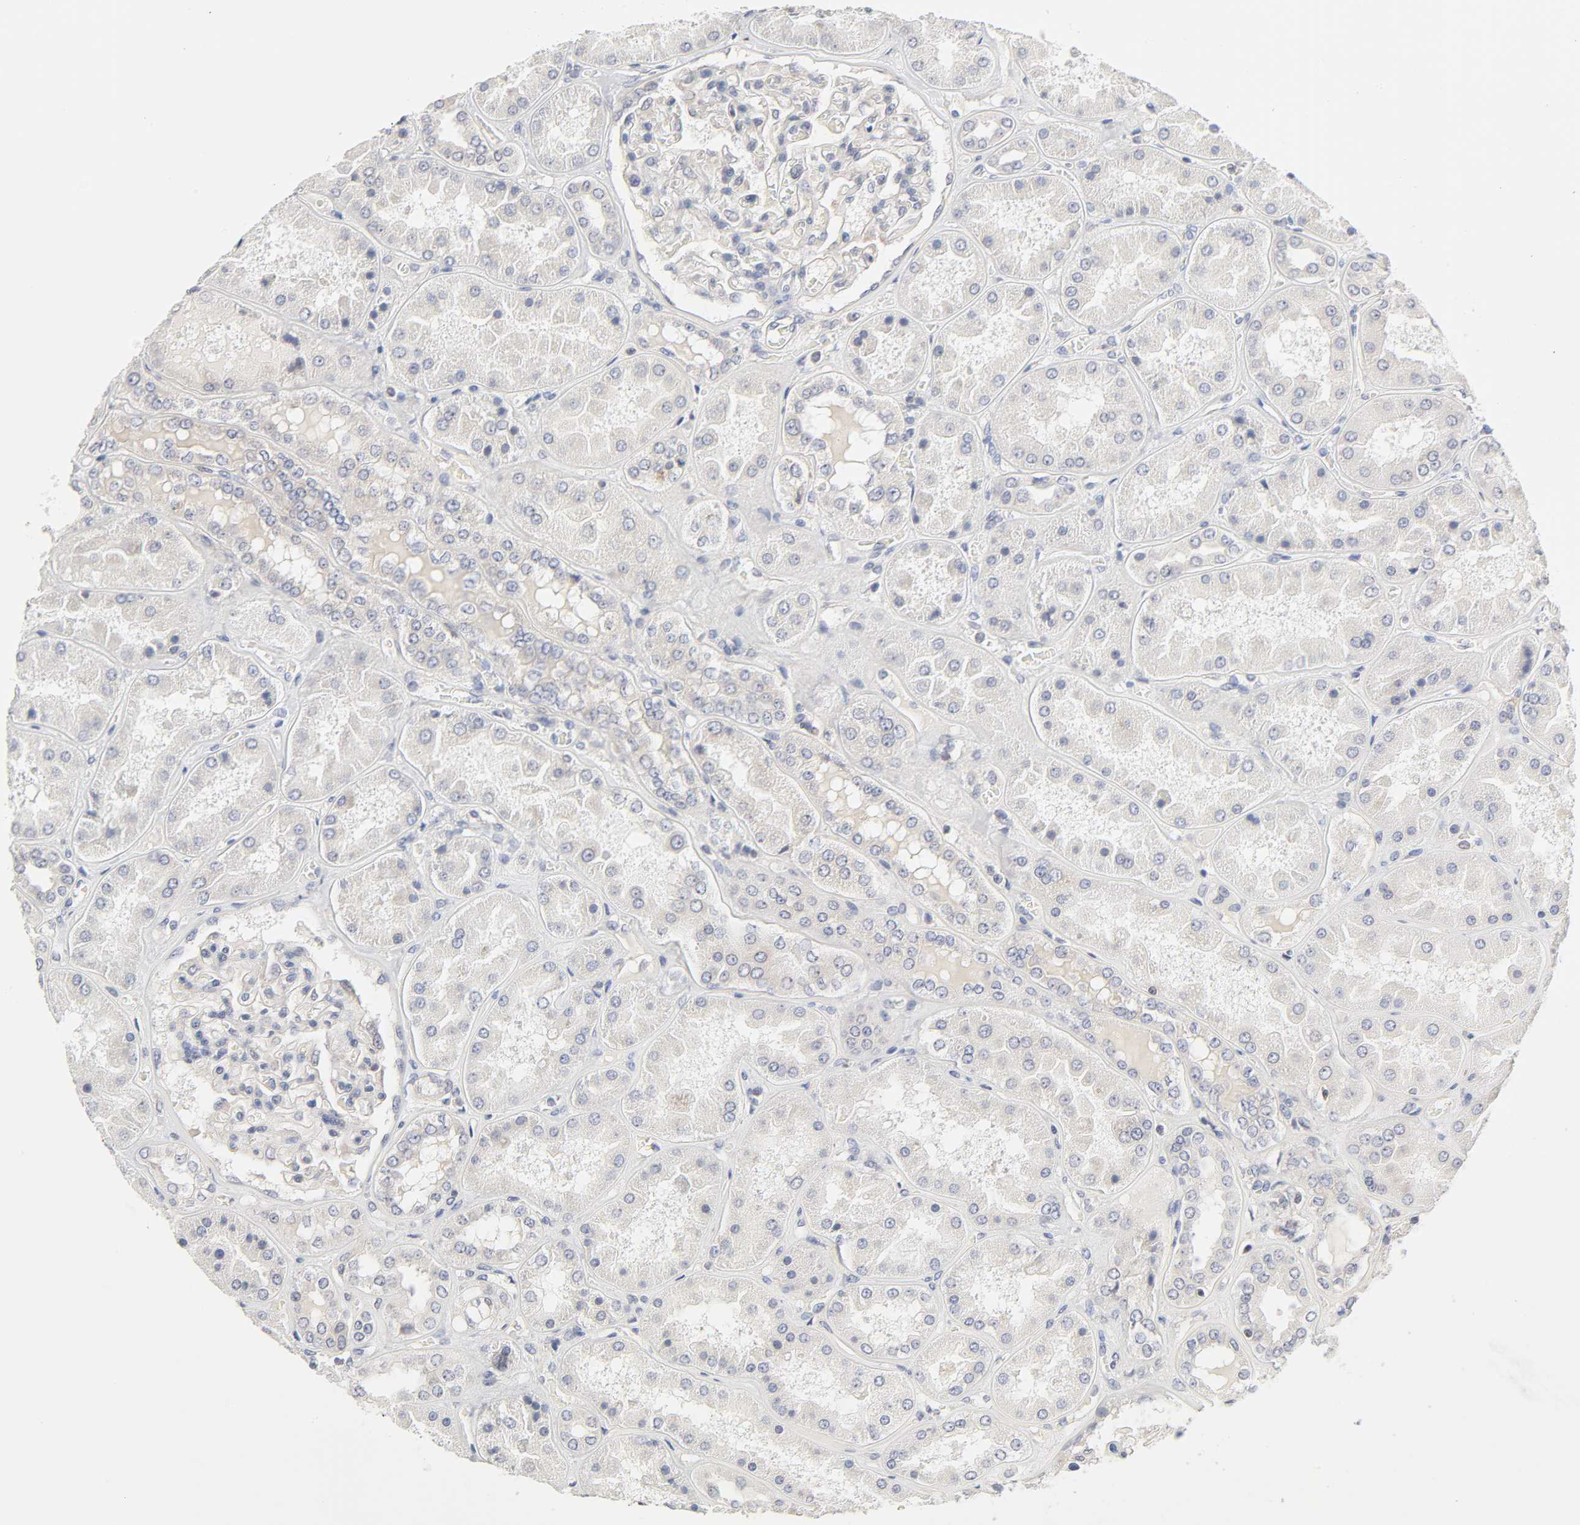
{"staining": {"intensity": "negative", "quantity": "none", "location": "none"}, "tissue": "kidney", "cell_type": "Cells in glomeruli", "image_type": "normal", "snomed": [{"axis": "morphology", "description": "Normal tissue, NOS"}, {"axis": "topography", "description": "Kidney"}], "caption": "Immunohistochemistry (IHC) of unremarkable human kidney displays no positivity in cells in glomeruli.", "gene": "IL4R", "patient": {"sex": "female", "age": 56}}